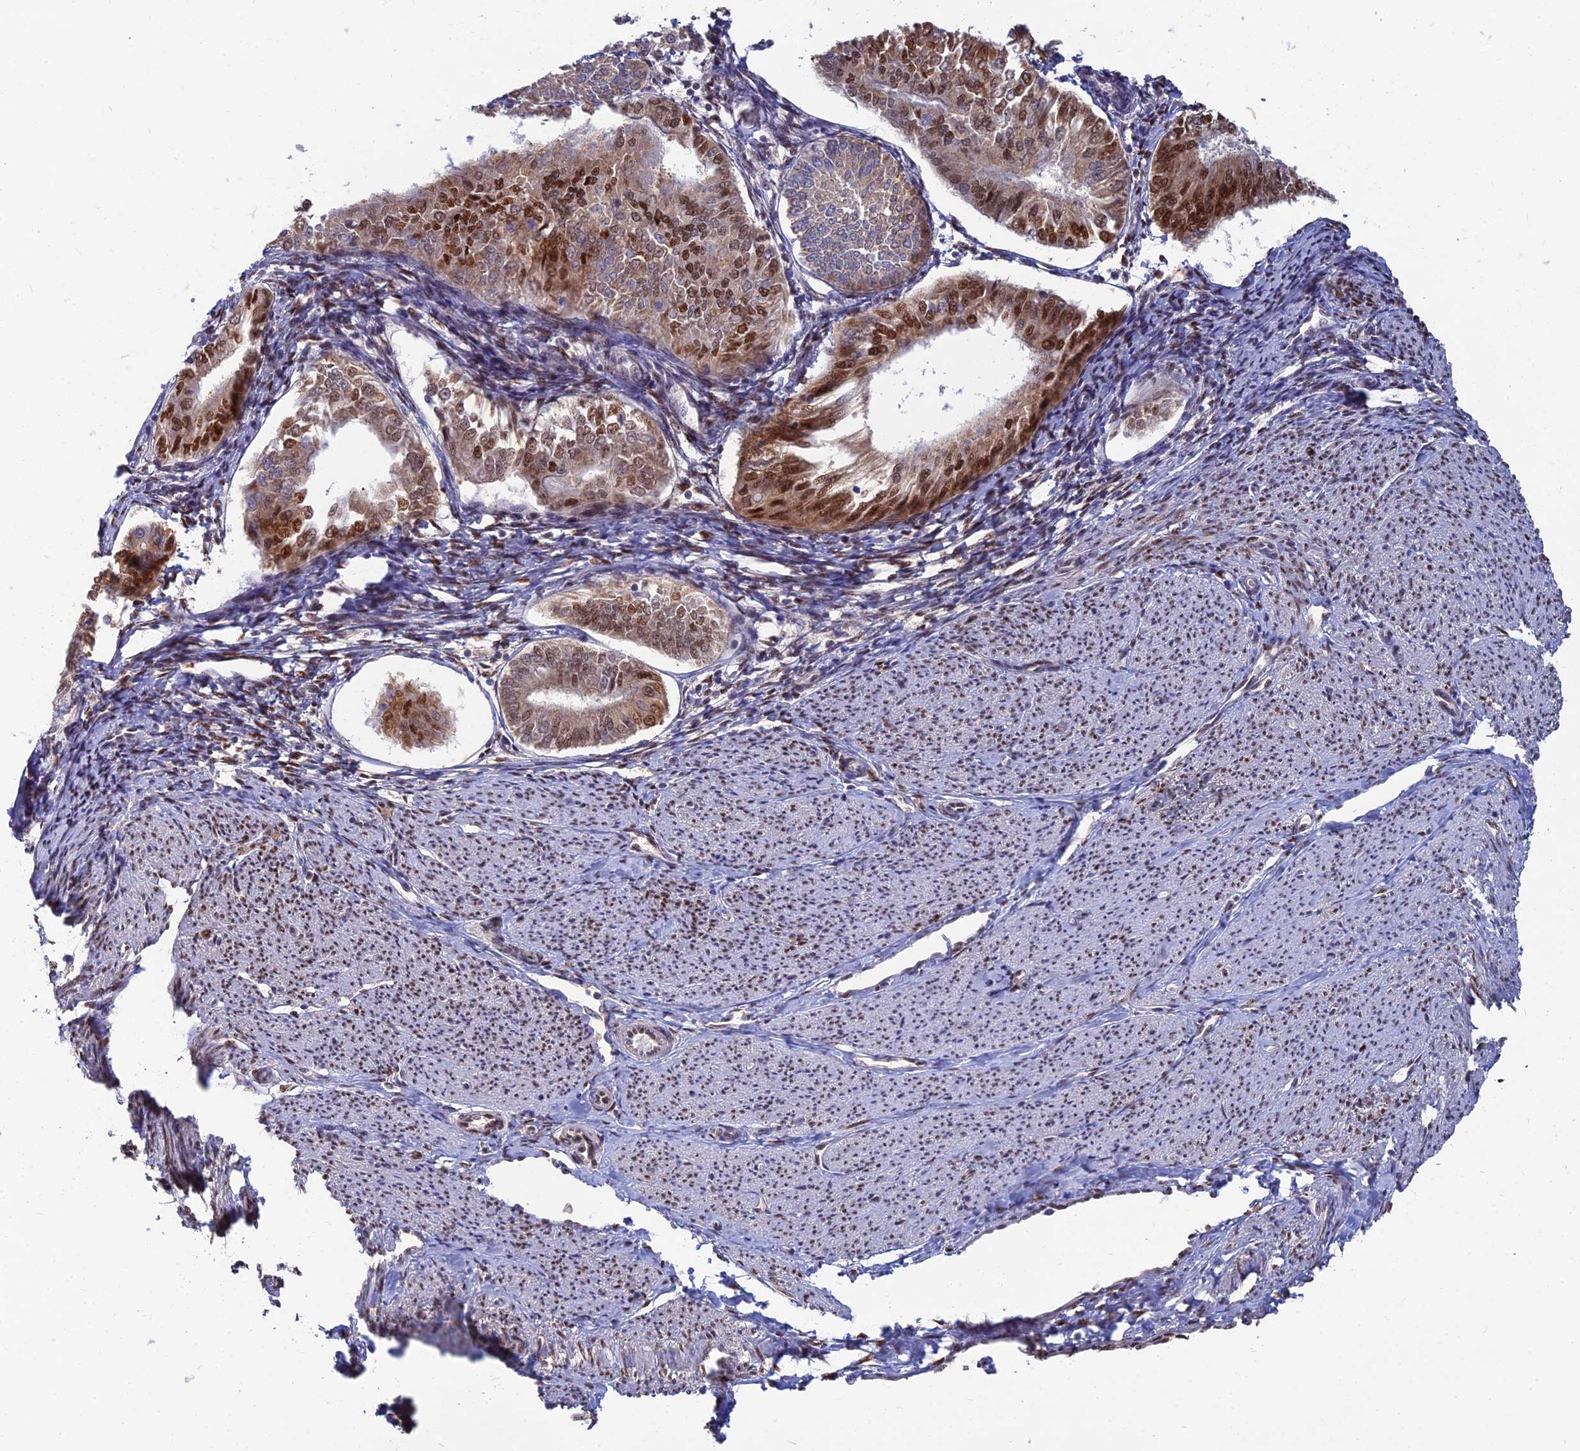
{"staining": {"intensity": "strong", "quantity": ">75%", "location": "cytoplasmic/membranous,nuclear"}, "tissue": "endometrial cancer", "cell_type": "Tumor cells", "image_type": "cancer", "snomed": [{"axis": "morphology", "description": "Adenocarcinoma, NOS"}, {"axis": "topography", "description": "Endometrium"}], "caption": "IHC (DAB (3,3'-diaminobenzidine)) staining of adenocarcinoma (endometrial) reveals strong cytoplasmic/membranous and nuclear protein expression in approximately >75% of tumor cells.", "gene": "DNPEP", "patient": {"sex": "female", "age": 58}}